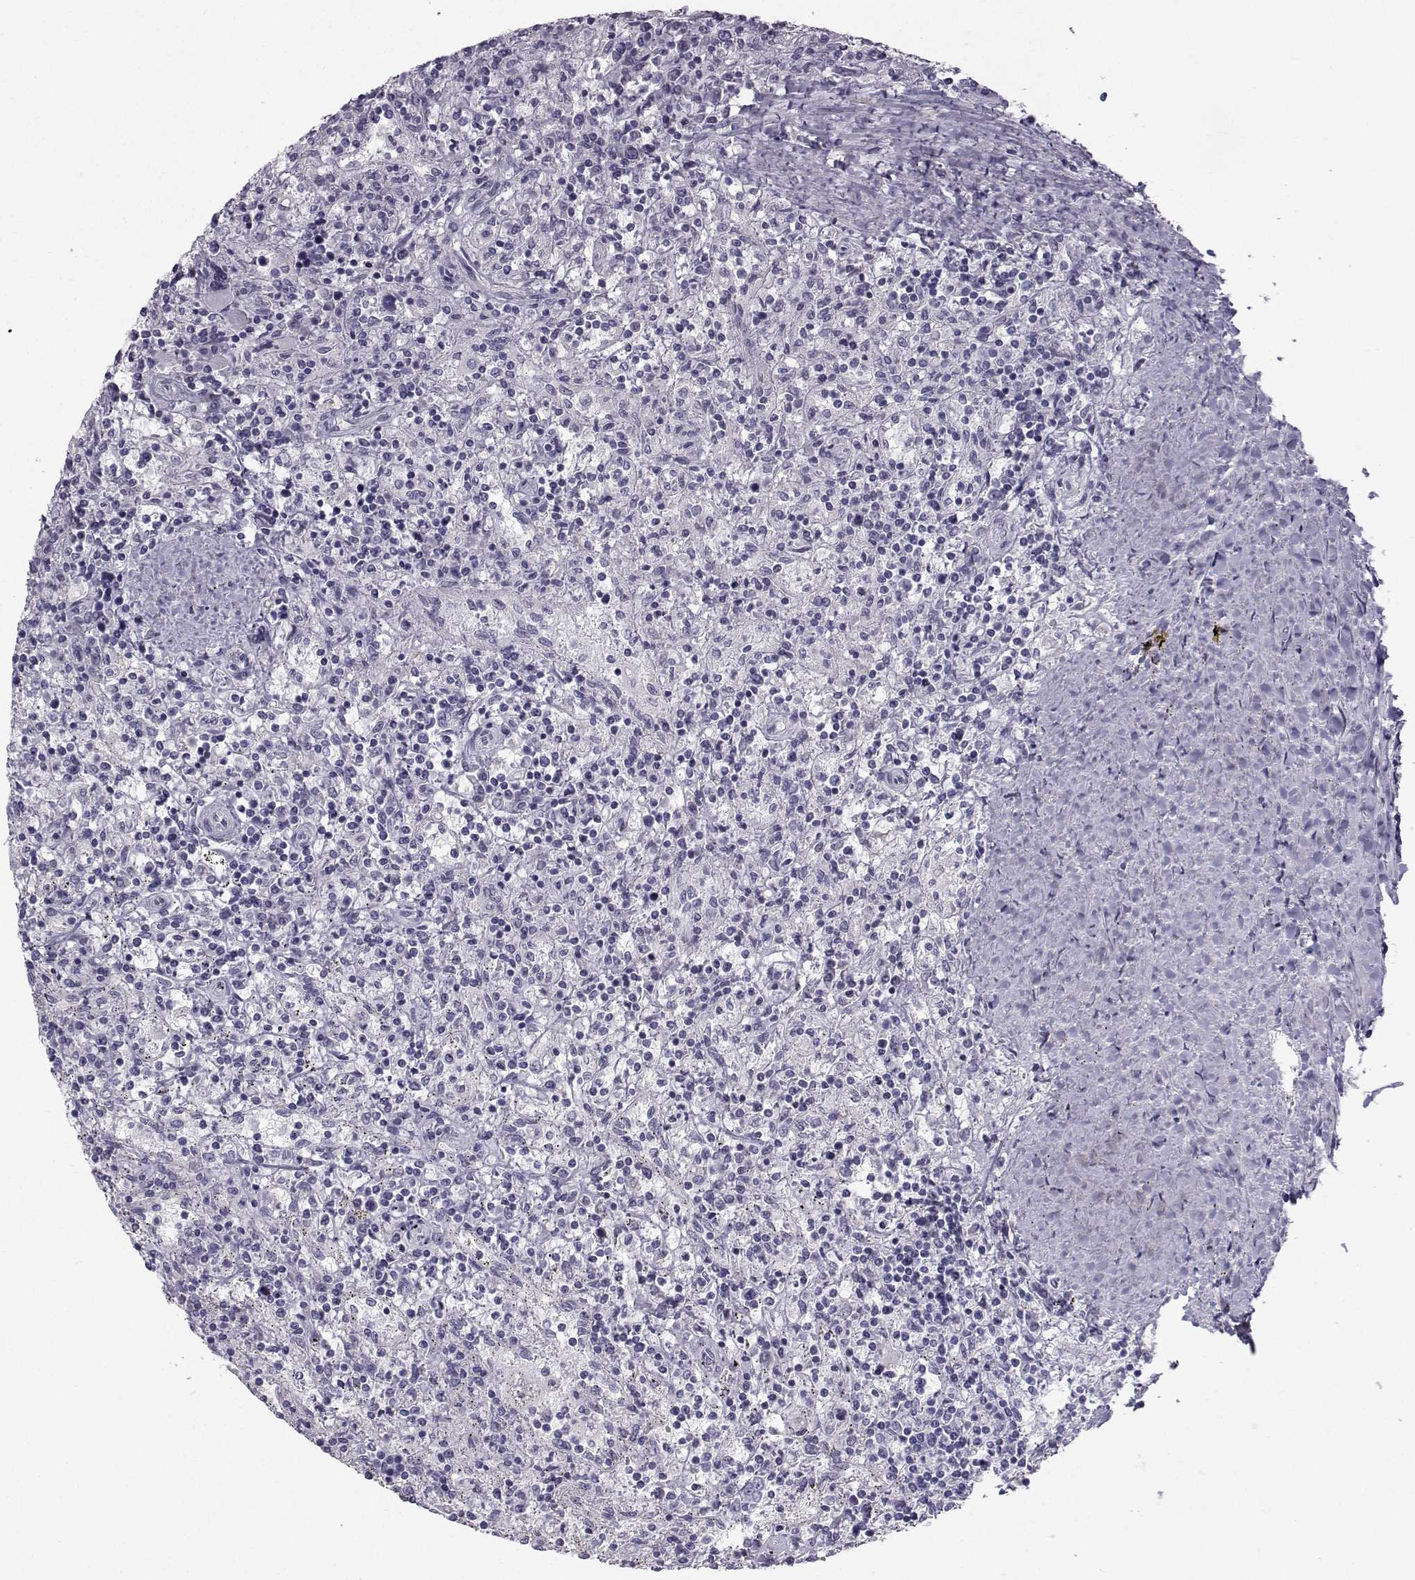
{"staining": {"intensity": "negative", "quantity": "none", "location": "none"}, "tissue": "lymphoma", "cell_type": "Tumor cells", "image_type": "cancer", "snomed": [{"axis": "morphology", "description": "Malignant lymphoma, non-Hodgkin's type, Low grade"}, {"axis": "topography", "description": "Spleen"}], "caption": "This photomicrograph is of malignant lymphoma, non-Hodgkin's type (low-grade) stained with IHC to label a protein in brown with the nuclei are counter-stained blue. There is no staining in tumor cells.", "gene": "CALCR", "patient": {"sex": "male", "age": 62}}